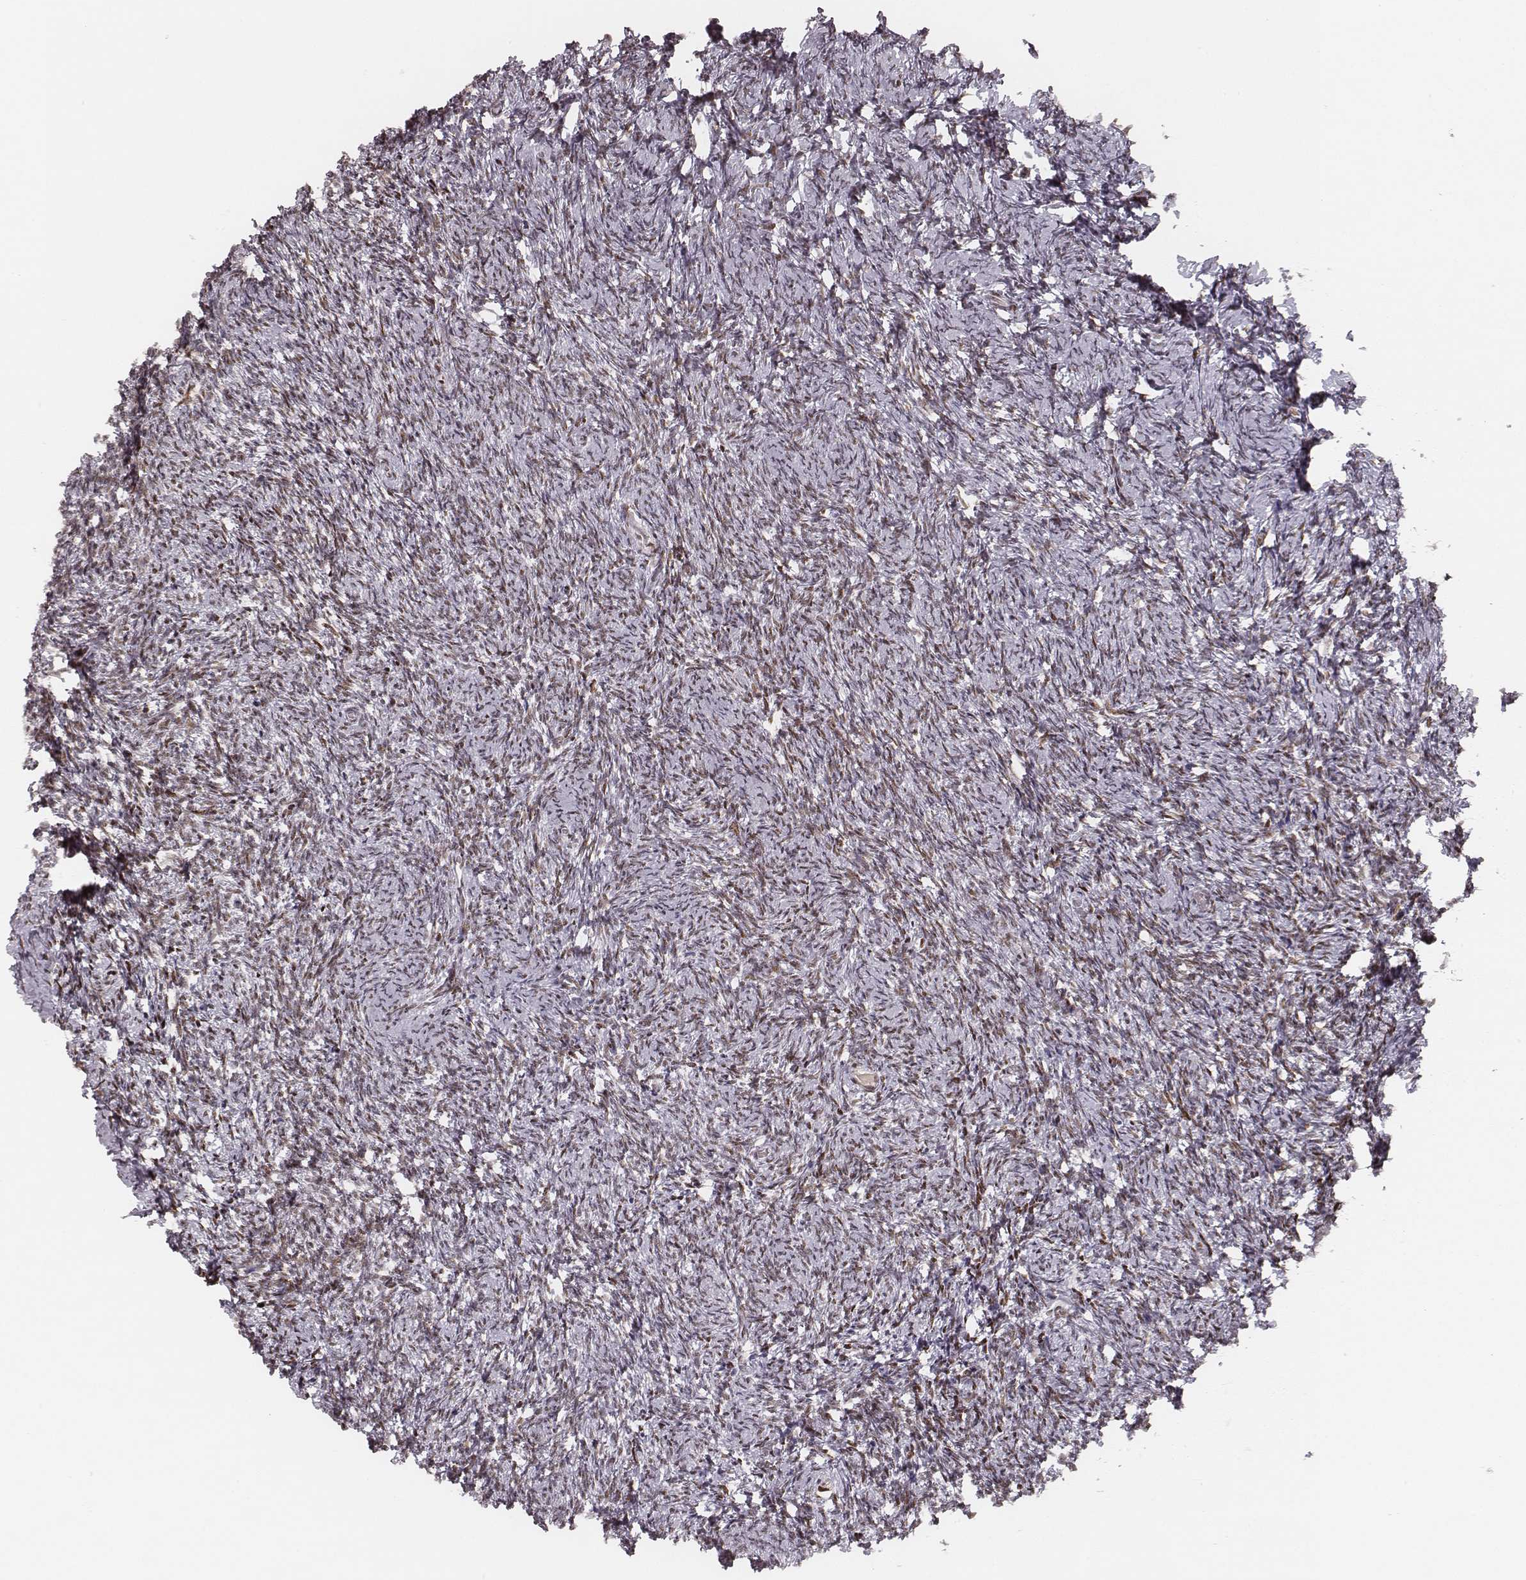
{"staining": {"intensity": "strong", "quantity": ">75%", "location": "nuclear"}, "tissue": "ovary", "cell_type": "Follicle cells", "image_type": "normal", "snomed": [{"axis": "morphology", "description": "Normal tissue, NOS"}, {"axis": "topography", "description": "Ovary"}], "caption": "Immunohistochemical staining of normal ovary displays high levels of strong nuclear staining in about >75% of follicle cells.", "gene": "HNRNPC", "patient": {"sex": "female", "age": 39}}